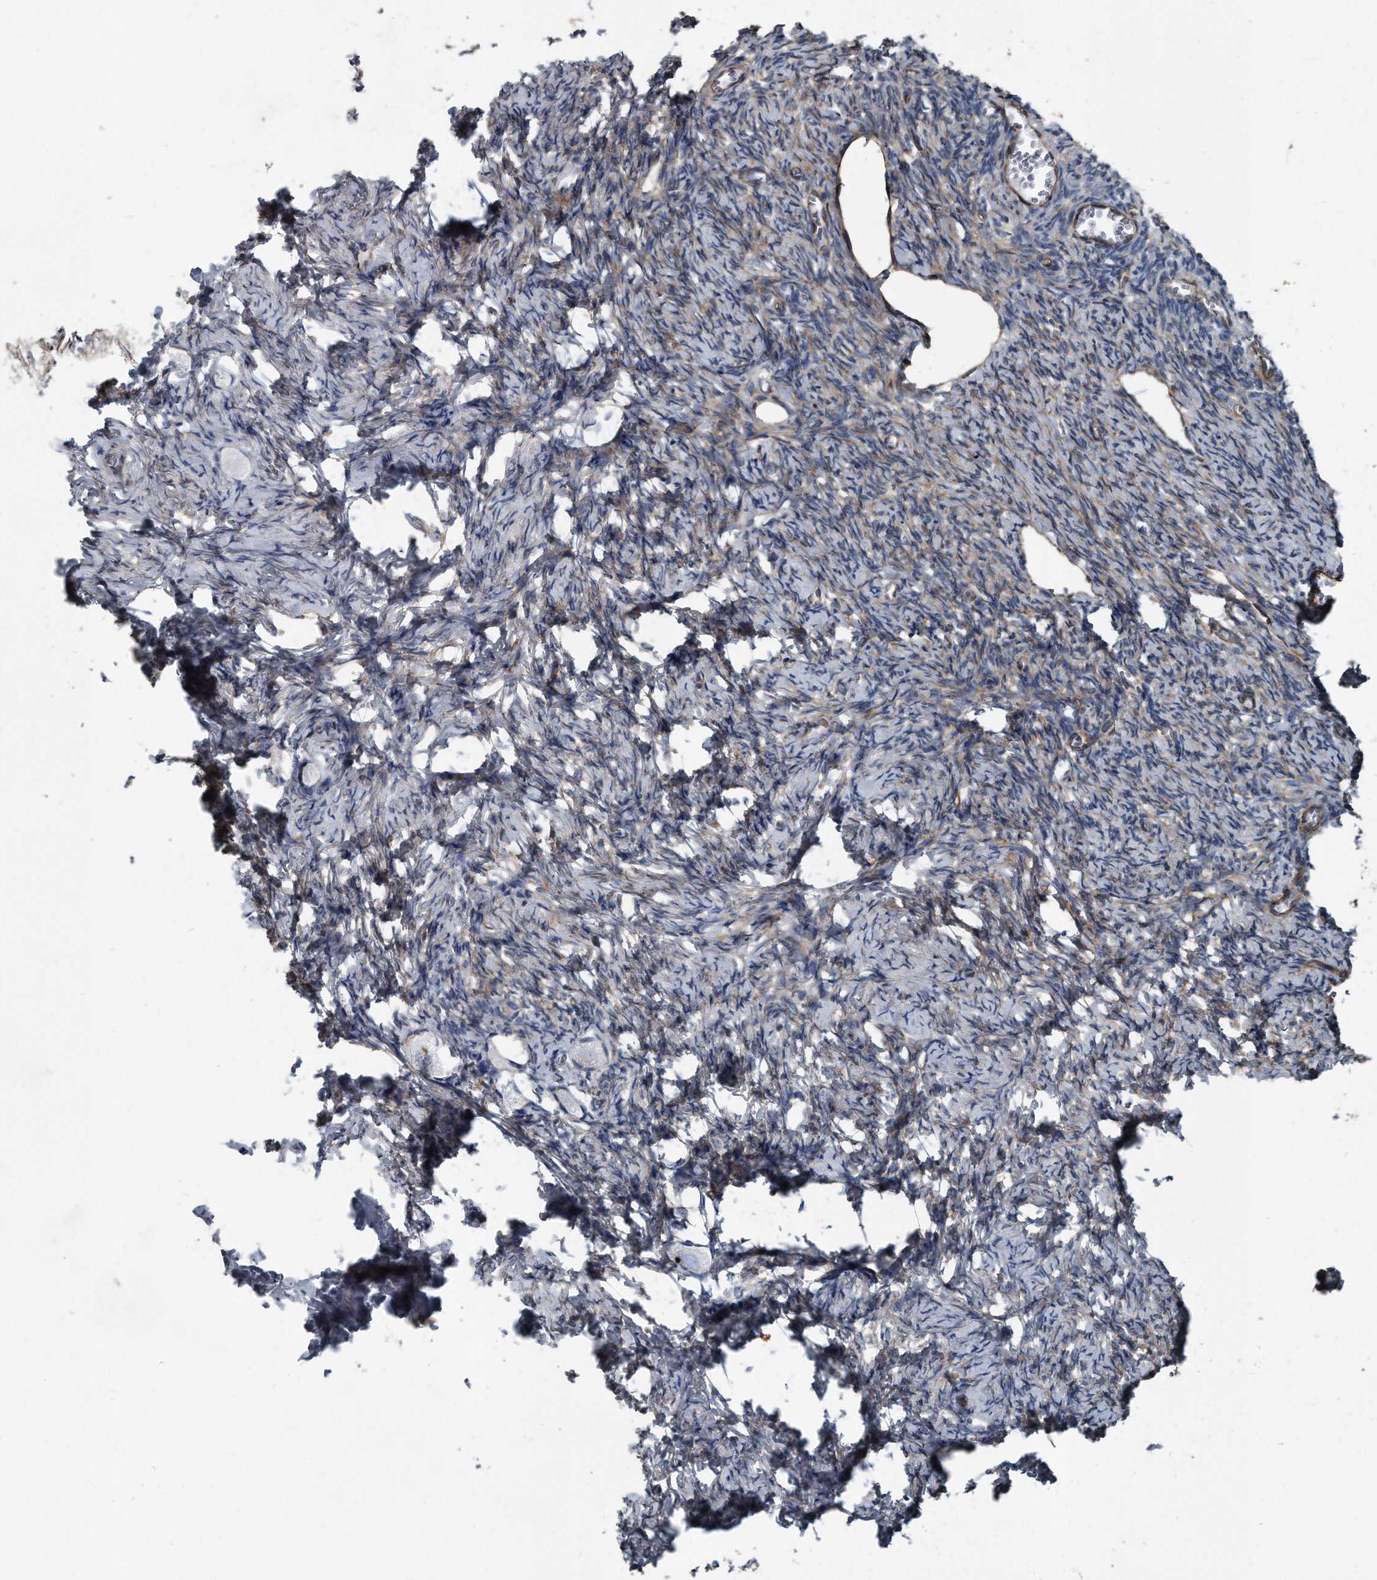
{"staining": {"intensity": "negative", "quantity": "none", "location": "none"}, "tissue": "ovary", "cell_type": "Follicle cells", "image_type": "normal", "snomed": [{"axis": "morphology", "description": "Normal tissue, NOS"}, {"axis": "topography", "description": "Ovary"}], "caption": "Follicle cells show no significant protein expression in benign ovary. (DAB (3,3'-diaminobenzidine) immunohistochemistry (IHC) with hematoxylin counter stain).", "gene": "PLEC", "patient": {"sex": "female", "age": 27}}